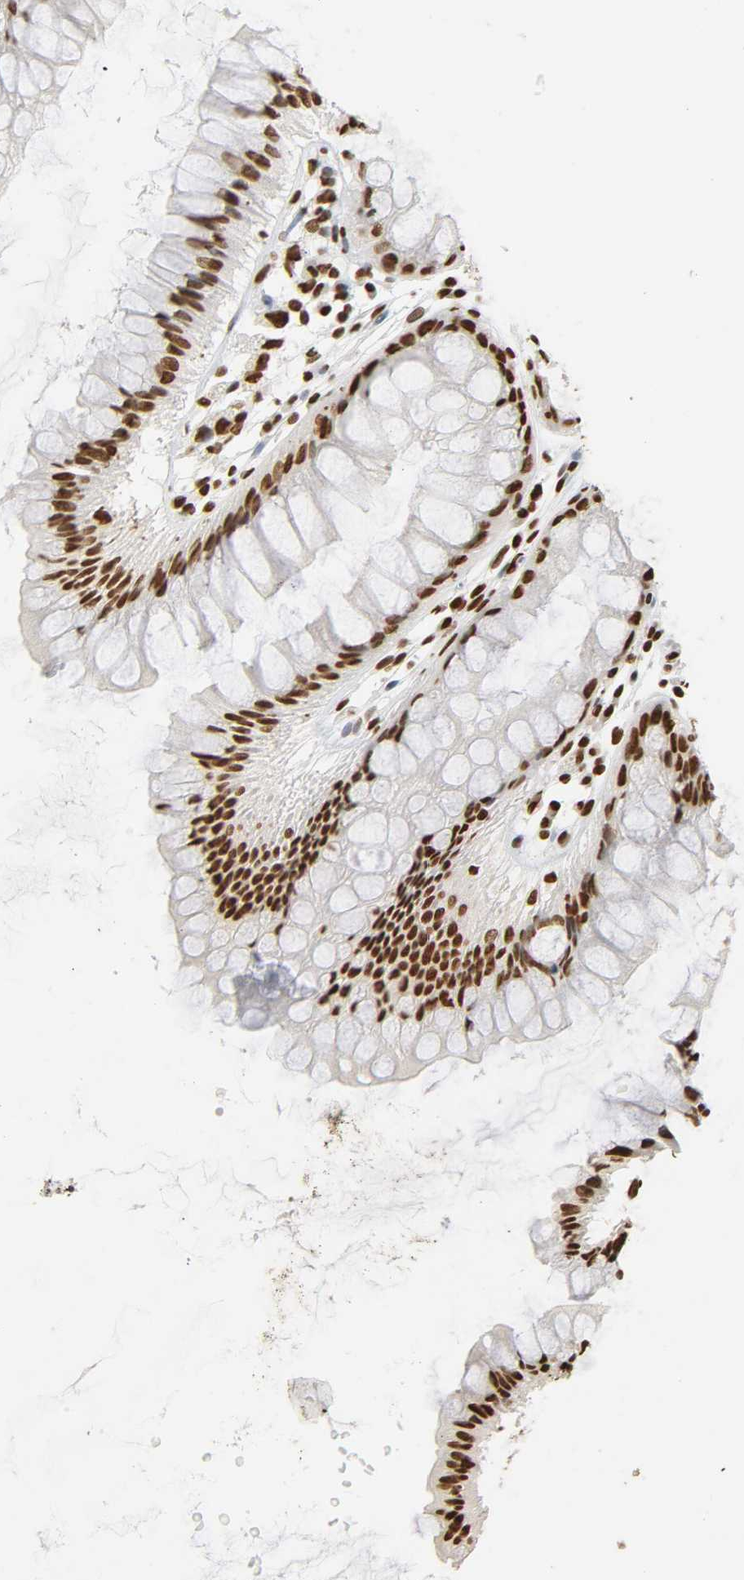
{"staining": {"intensity": "strong", "quantity": ">75%", "location": "nuclear"}, "tissue": "rectum", "cell_type": "Glandular cells", "image_type": "normal", "snomed": [{"axis": "morphology", "description": "Normal tissue, NOS"}, {"axis": "morphology", "description": "Adenocarcinoma, NOS"}, {"axis": "topography", "description": "Rectum"}], "caption": "An immunohistochemistry photomicrograph of normal tissue is shown. Protein staining in brown labels strong nuclear positivity in rectum within glandular cells. (Stains: DAB (3,3'-diaminobenzidine) in brown, nuclei in blue, Microscopy: brightfield microscopy at high magnification).", "gene": "HNRNPC", "patient": {"sex": "female", "age": 65}}